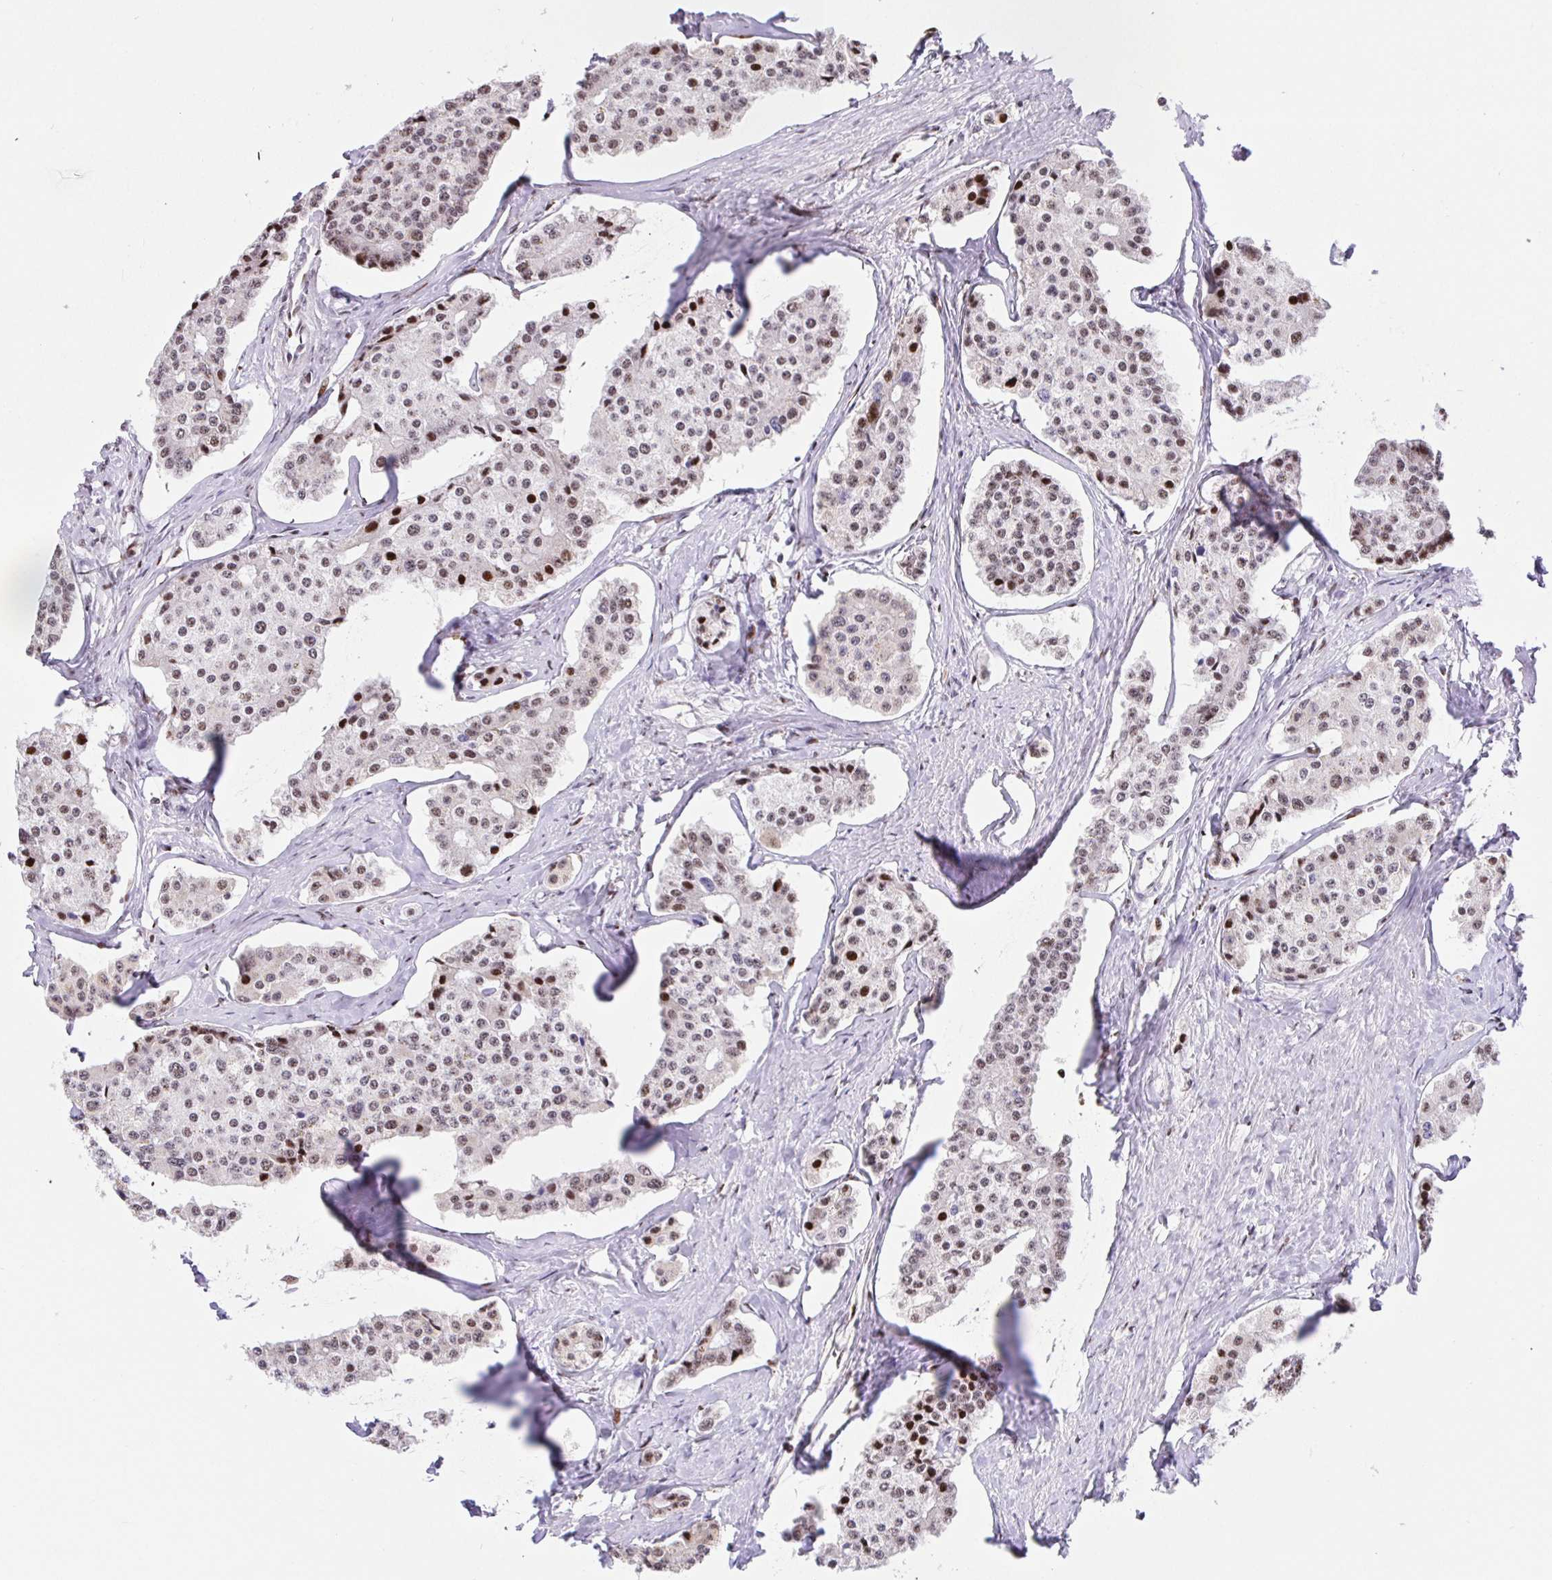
{"staining": {"intensity": "moderate", "quantity": "25%-75%", "location": "nuclear"}, "tissue": "carcinoid", "cell_type": "Tumor cells", "image_type": "cancer", "snomed": [{"axis": "morphology", "description": "Carcinoid, malignant, NOS"}, {"axis": "topography", "description": "Small intestine"}], "caption": "Immunohistochemistry (IHC) (DAB) staining of human carcinoid demonstrates moderate nuclear protein staining in approximately 25%-75% of tumor cells.", "gene": "SETD5", "patient": {"sex": "female", "age": 65}}